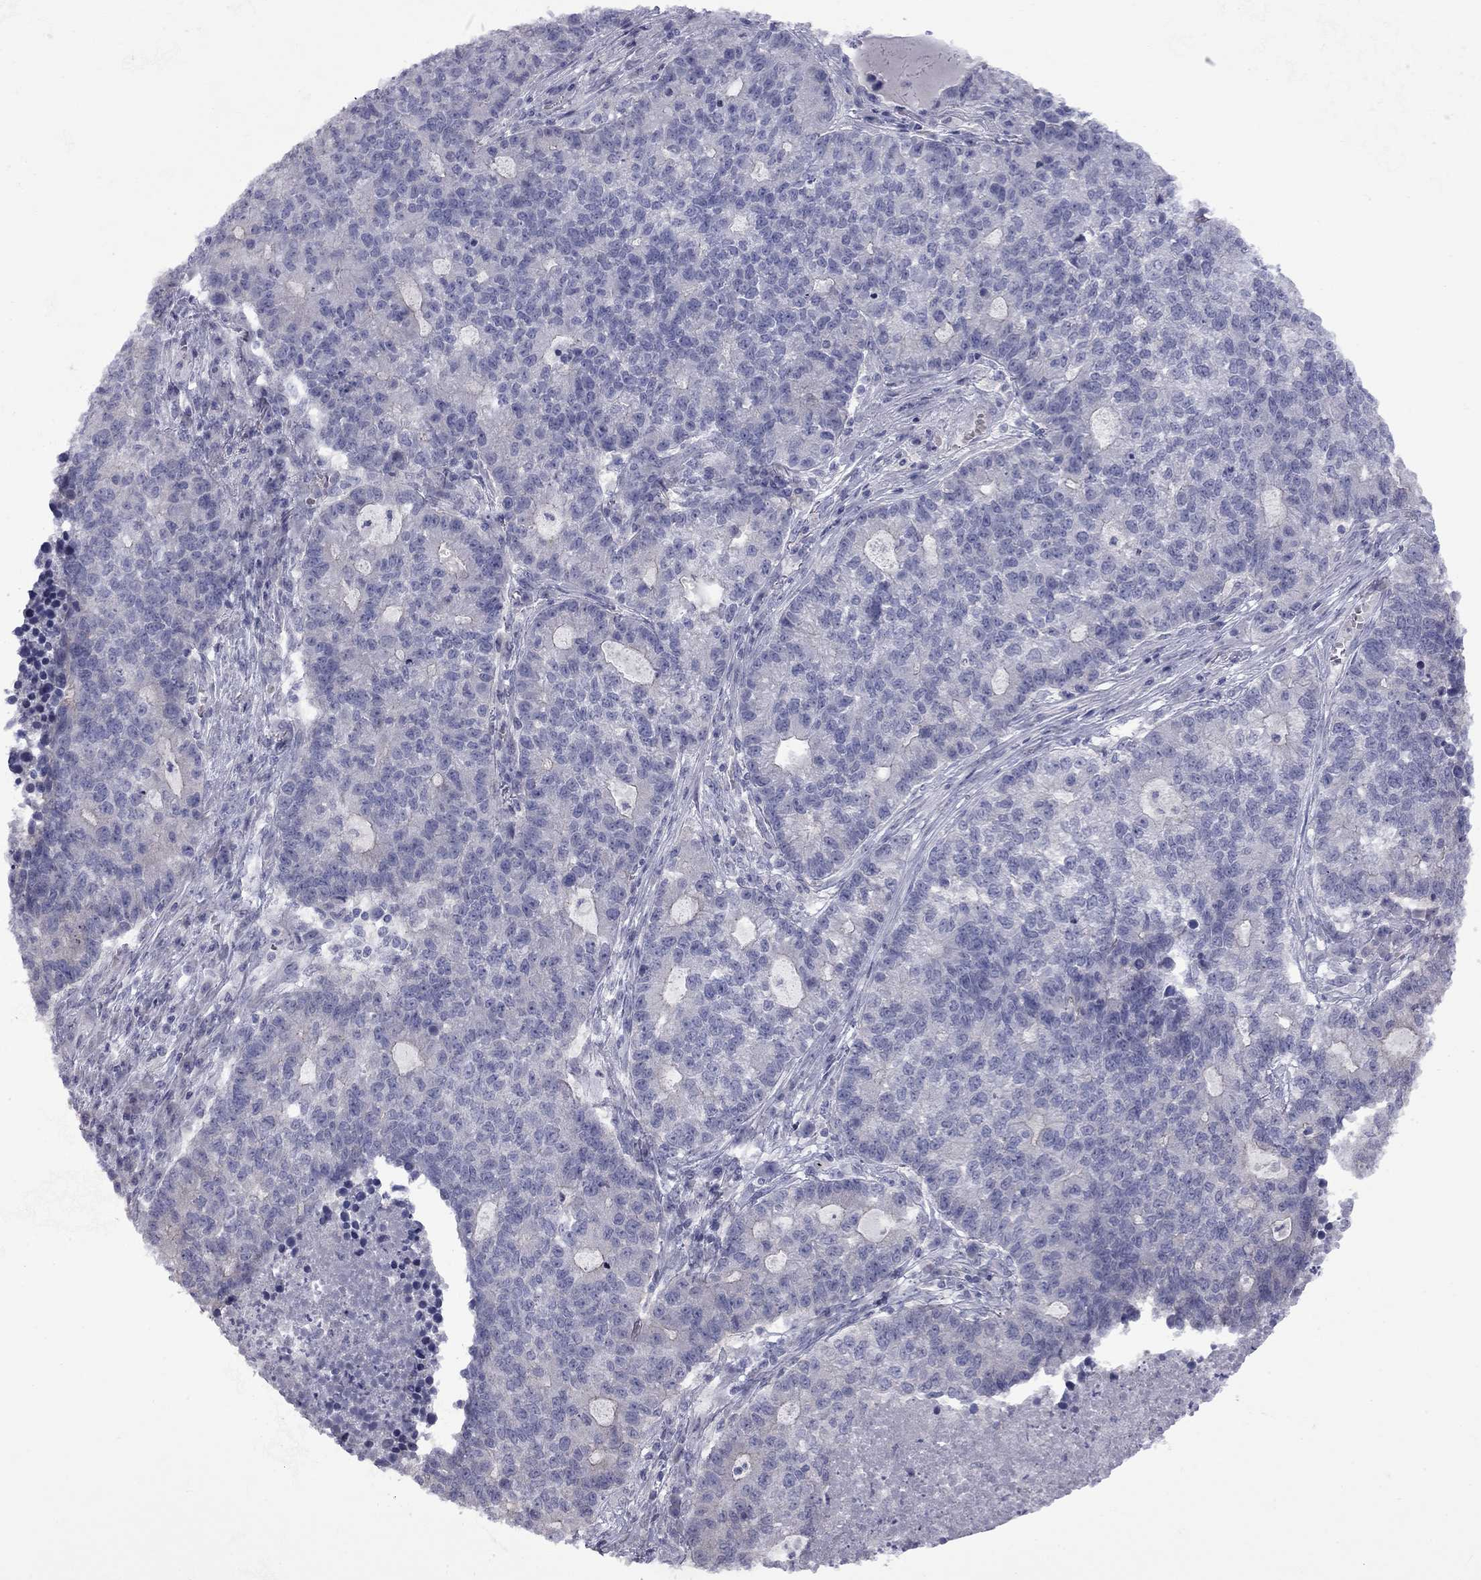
{"staining": {"intensity": "negative", "quantity": "none", "location": "none"}, "tissue": "lung cancer", "cell_type": "Tumor cells", "image_type": "cancer", "snomed": [{"axis": "morphology", "description": "Adenocarcinoma, NOS"}, {"axis": "topography", "description": "Lung"}], "caption": "There is no significant positivity in tumor cells of adenocarcinoma (lung).", "gene": "NRARP", "patient": {"sex": "male", "age": 57}}